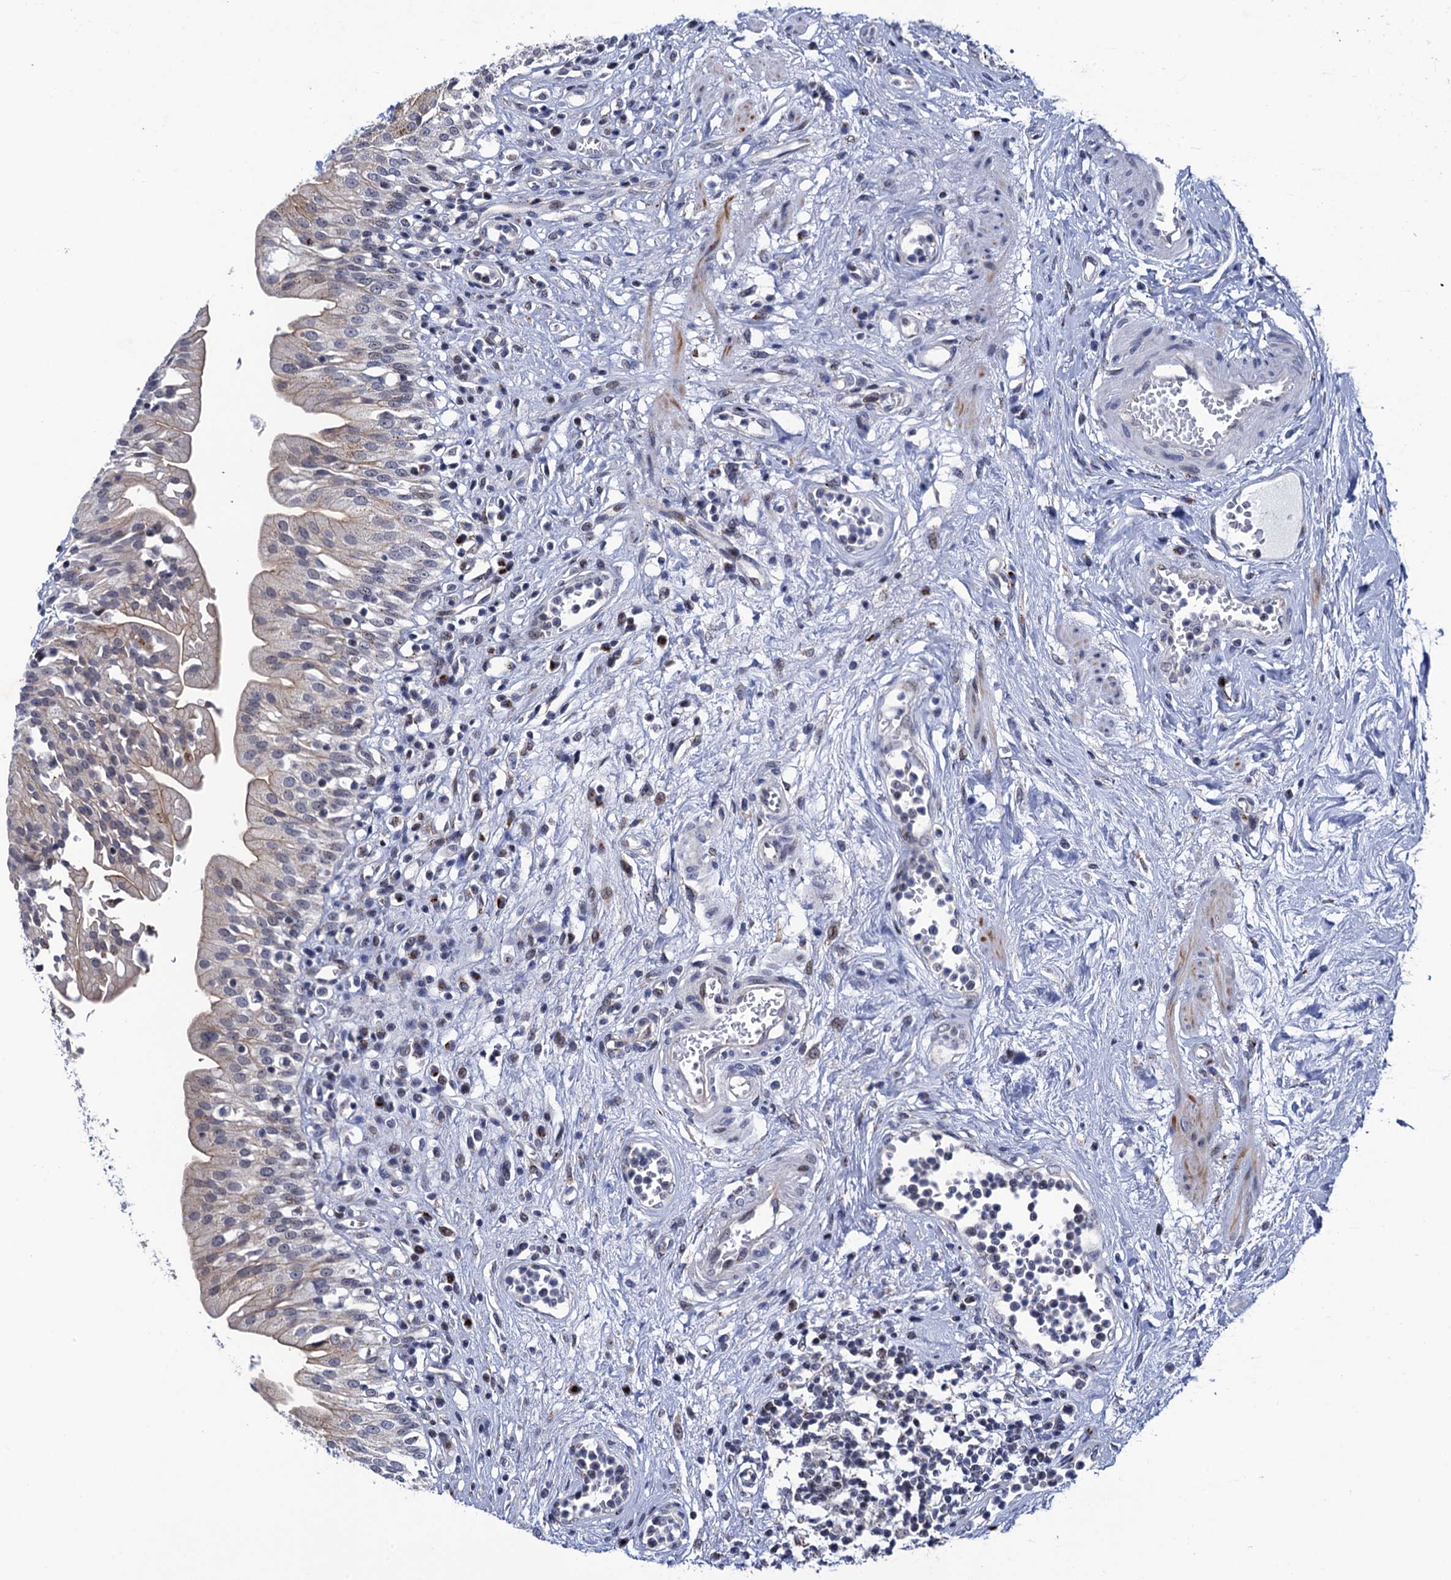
{"staining": {"intensity": "weak", "quantity": "<25%", "location": "cytoplasmic/membranous,nuclear"}, "tissue": "urinary bladder", "cell_type": "Urothelial cells", "image_type": "normal", "snomed": [{"axis": "morphology", "description": "Normal tissue, NOS"}, {"axis": "morphology", "description": "Inflammation, NOS"}, {"axis": "topography", "description": "Urinary bladder"}], "caption": "Immunohistochemistry (IHC) of normal human urinary bladder demonstrates no positivity in urothelial cells.", "gene": "THAP2", "patient": {"sex": "male", "age": 63}}